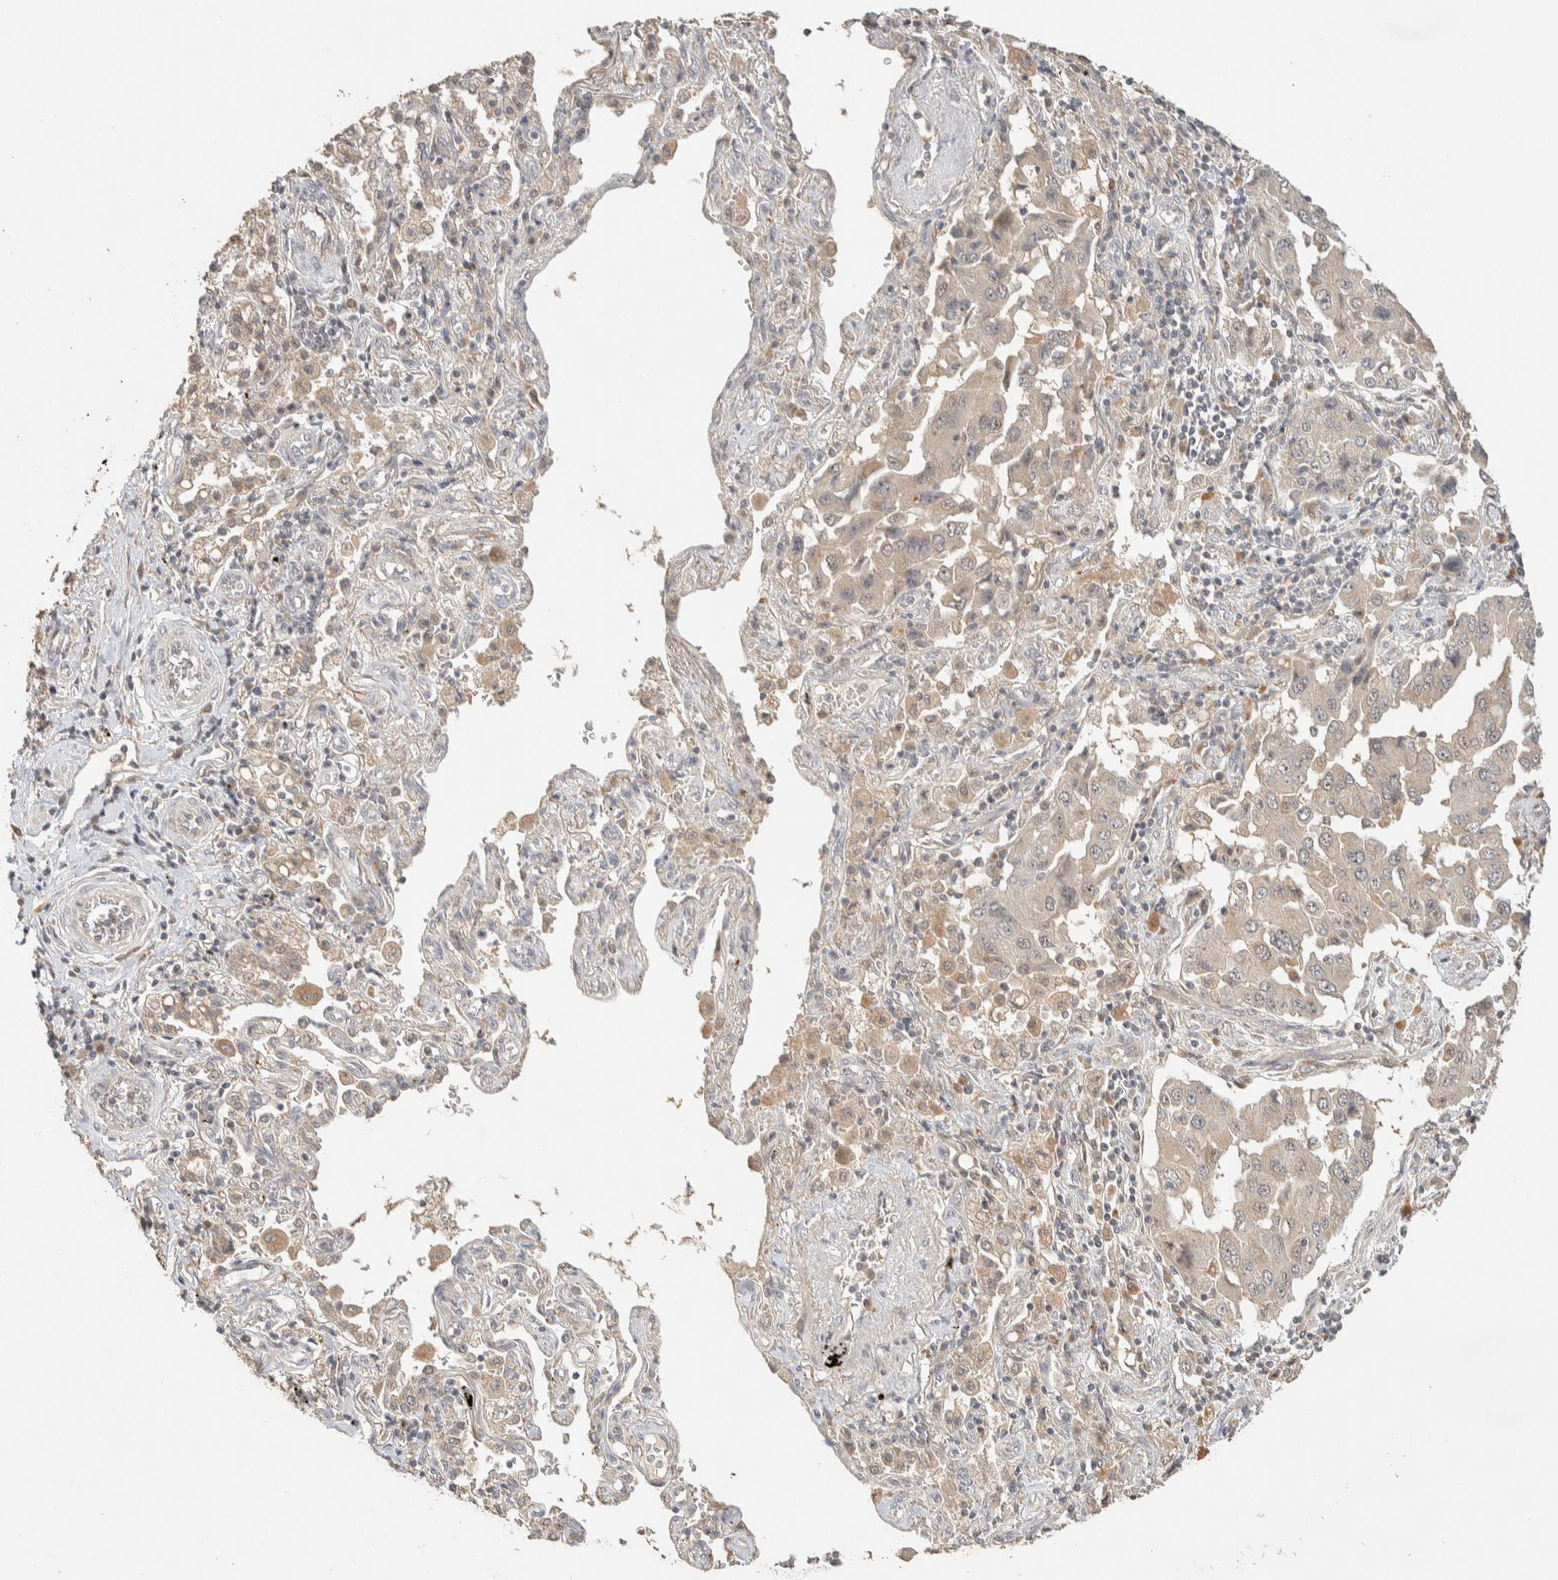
{"staining": {"intensity": "negative", "quantity": "none", "location": "none"}, "tissue": "lung cancer", "cell_type": "Tumor cells", "image_type": "cancer", "snomed": [{"axis": "morphology", "description": "Adenocarcinoma, NOS"}, {"axis": "topography", "description": "Lung"}], "caption": "DAB (3,3'-diaminobenzidine) immunohistochemical staining of lung adenocarcinoma shows no significant expression in tumor cells.", "gene": "ITPA", "patient": {"sex": "female", "age": 65}}